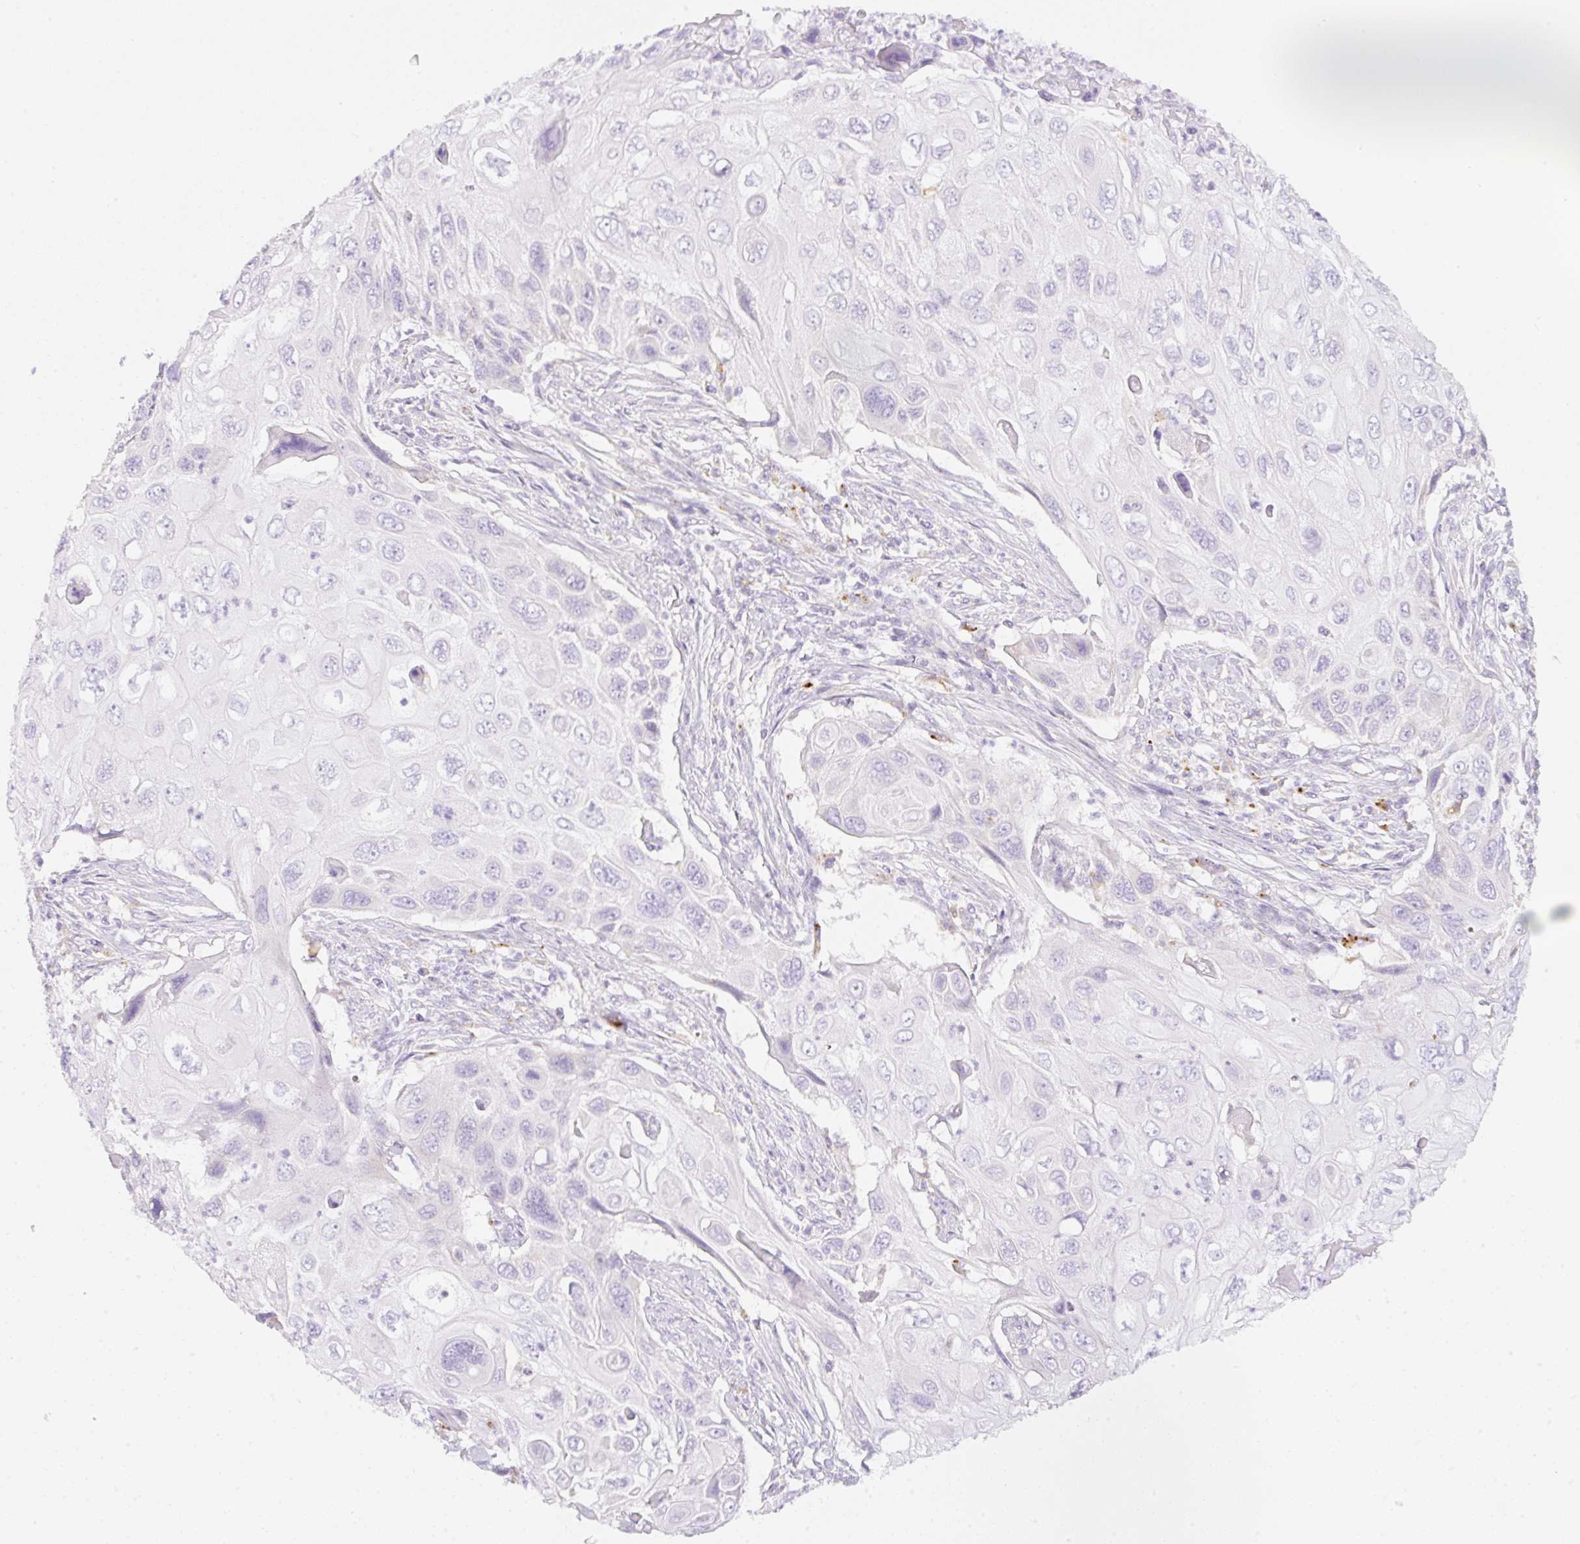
{"staining": {"intensity": "negative", "quantity": "none", "location": "none"}, "tissue": "cervical cancer", "cell_type": "Tumor cells", "image_type": "cancer", "snomed": [{"axis": "morphology", "description": "Squamous cell carcinoma, NOS"}, {"axis": "topography", "description": "Cervix"}], "caption": "This micrograph is of cervical cancer (squamous cell carcinoma) stained with IHC to label a protein in brown with the nuclei are counter-stained blue. There is no positivity in tumor cells.", "gene": "CLEC3A", "patient": {"sex": "female", "age": 70}}